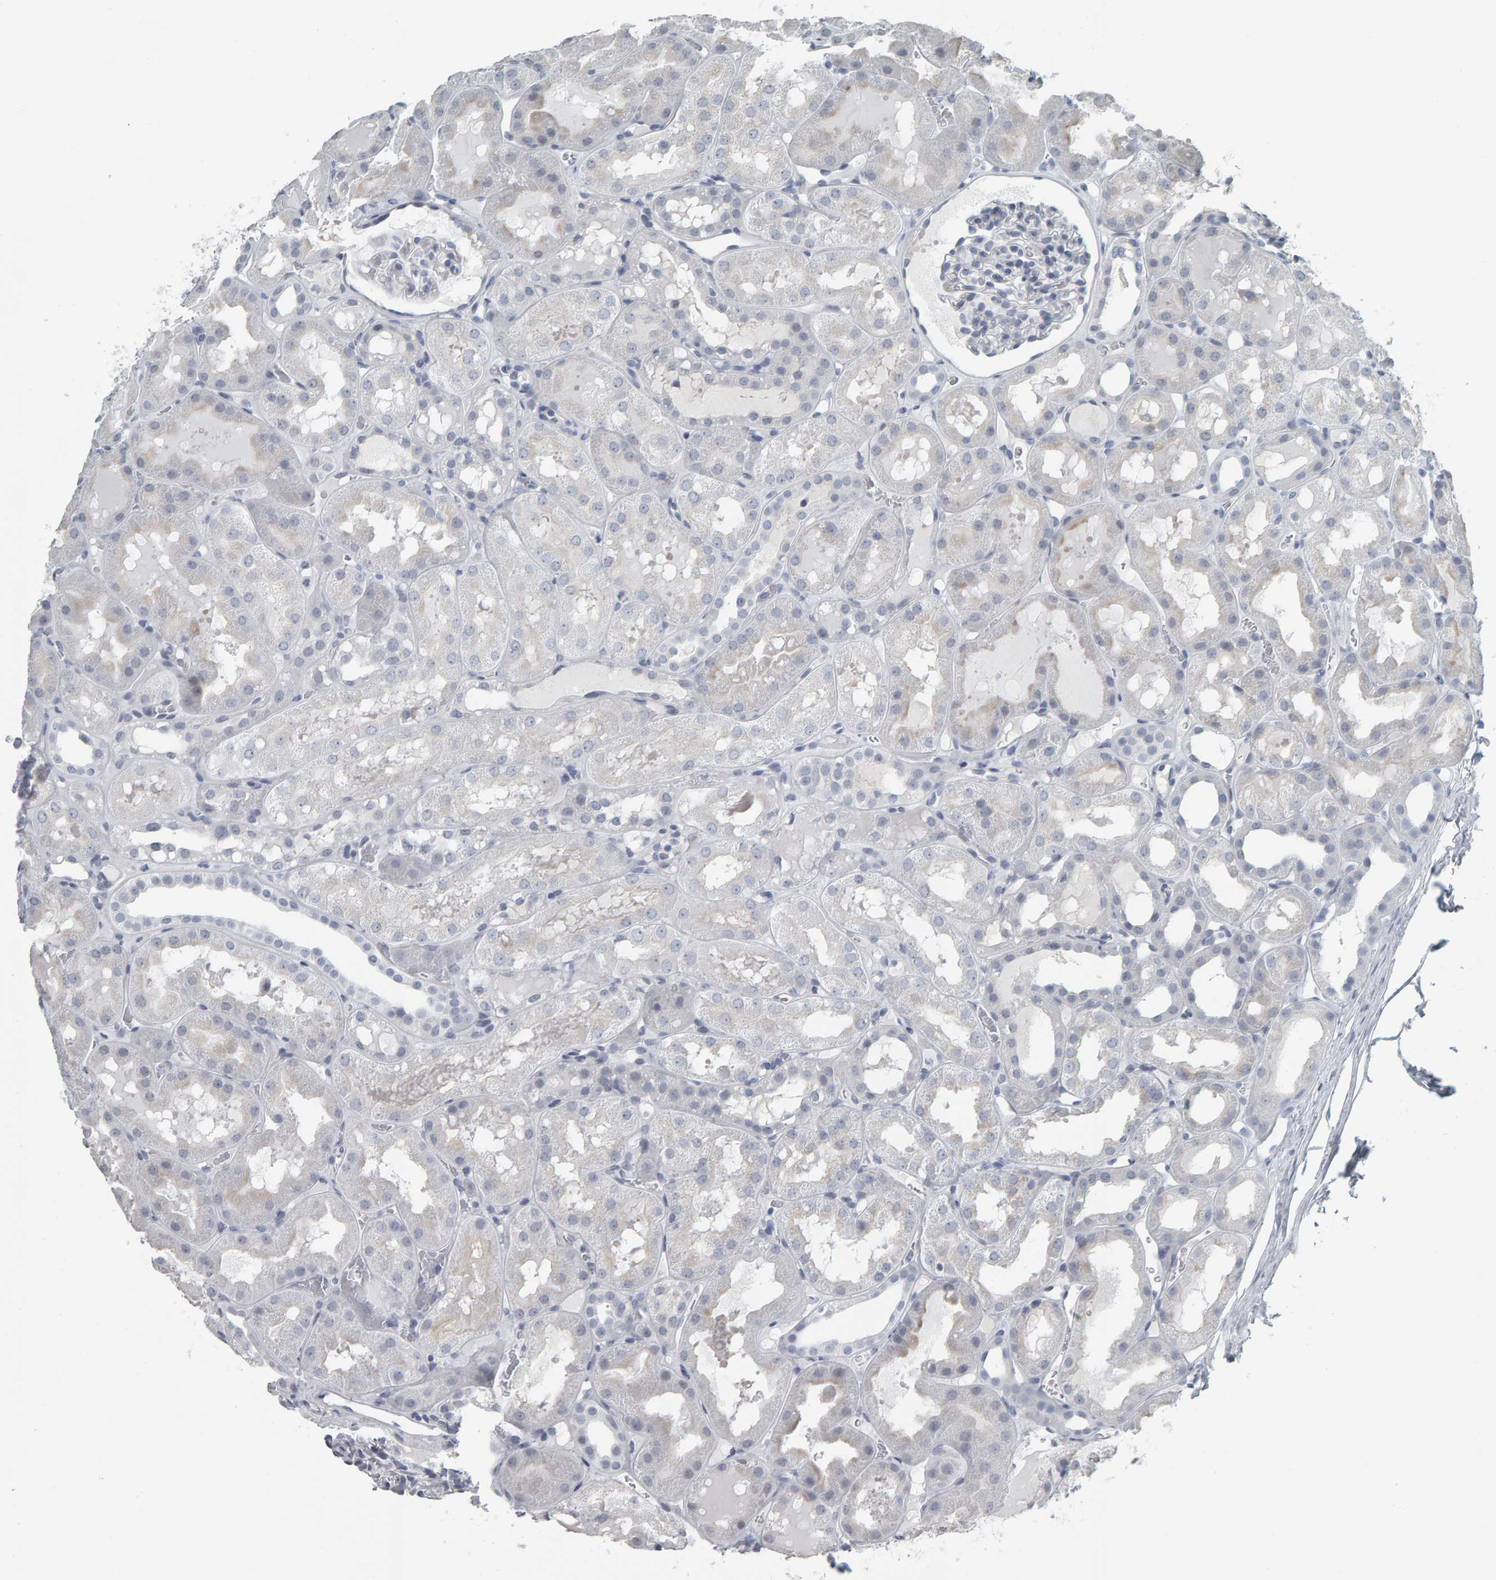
{"staining": {"intensity": "negative", "quantity": "none", "location": "none"}, "tissue": "kidney", "cell_type": "Cells in glomeruli", "image_type": "normal", "snomed": [{"axis": "morphology", "description": "Normal tissue, NOS"}, {"axis": "topography", "description": "Kidney"}, {"axis": "topography", "description": "Urinary bladder"}], "caption": "Histopathology image shows no significant protein expression in cells in glomeruli of benign kidney.", "gene": "PYY", "patient": {"sex": "male", "age": 16}}